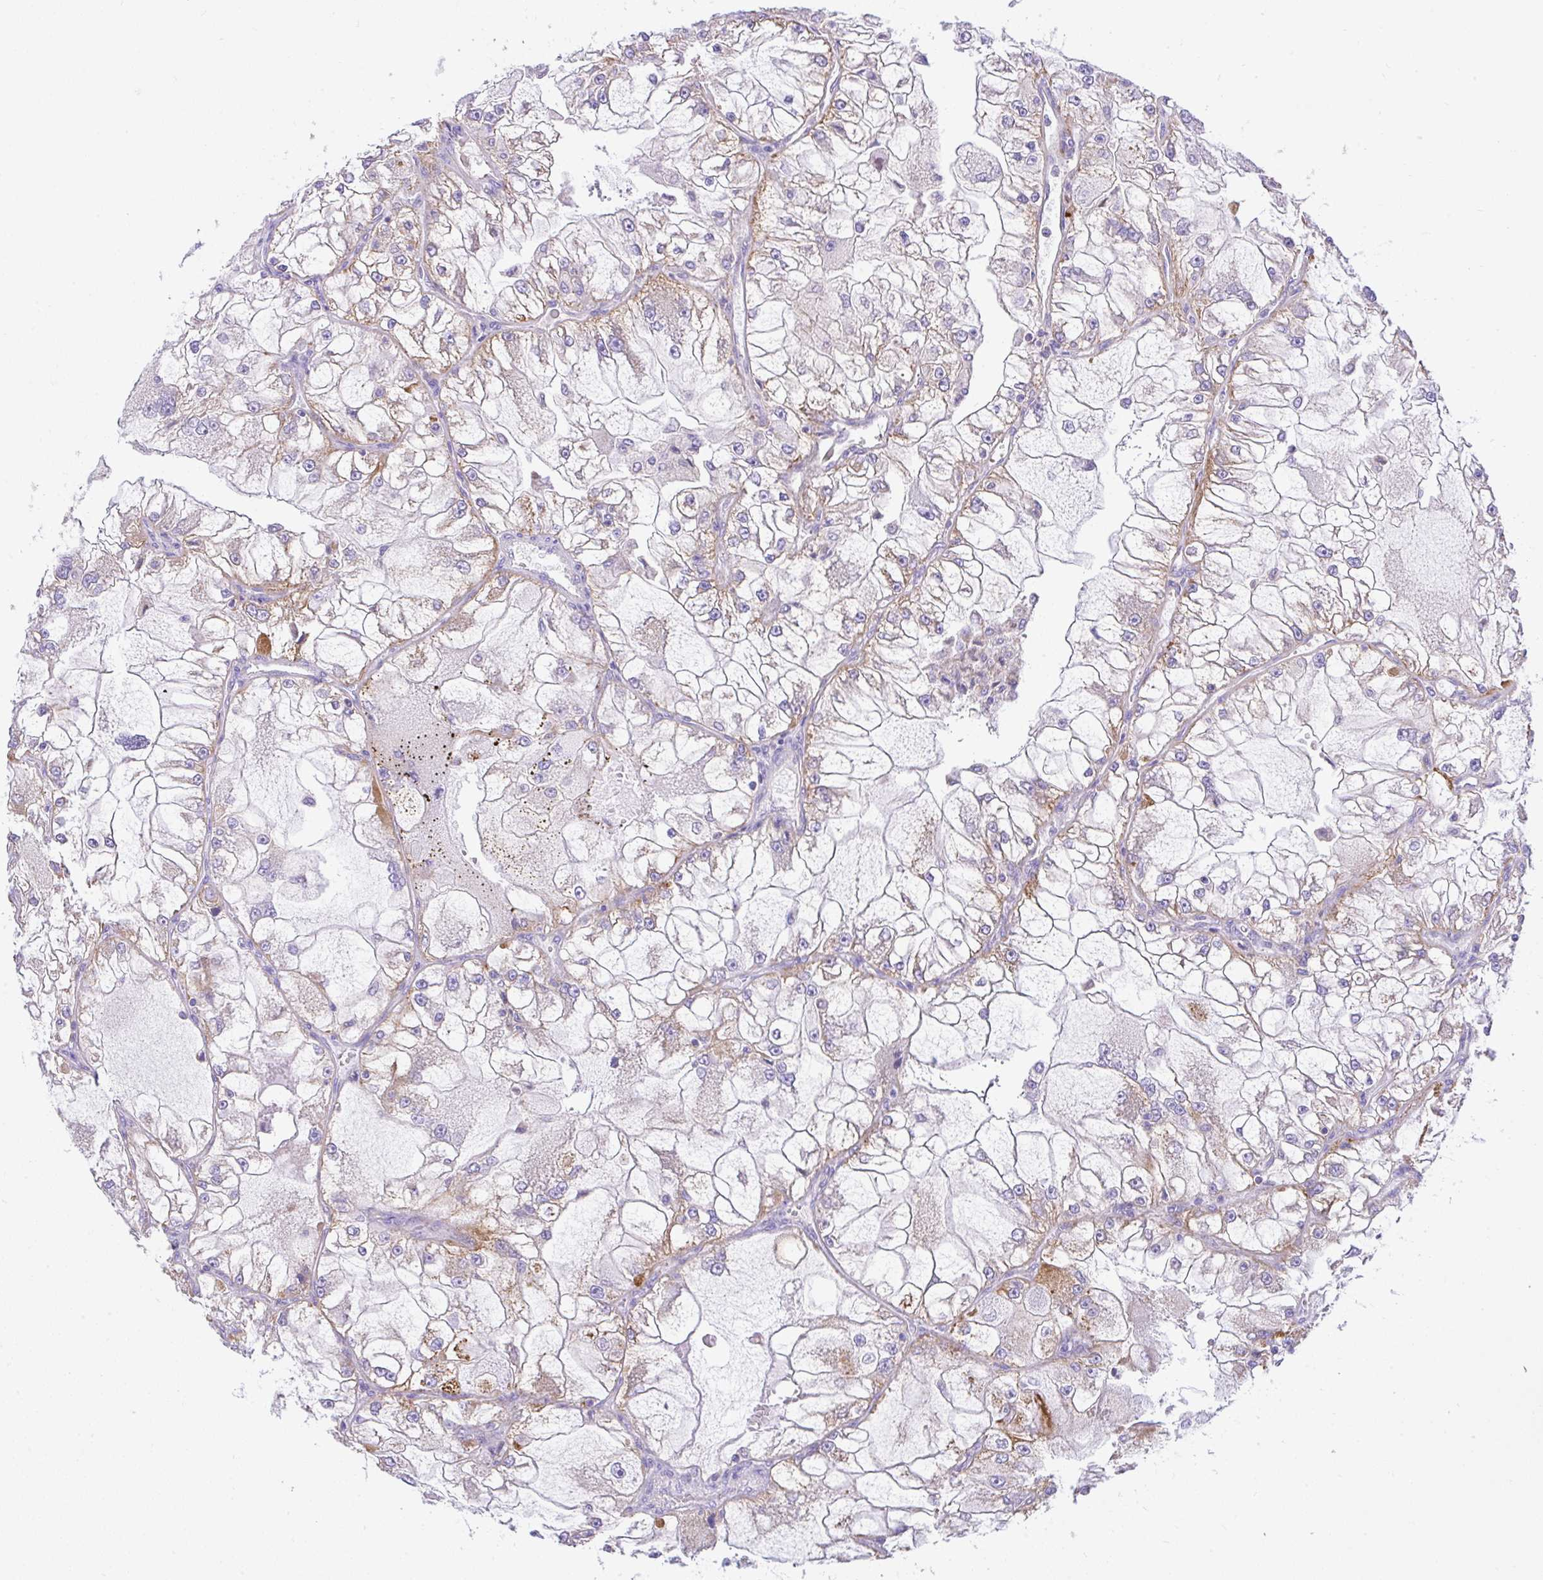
{"staining": {"intensity": "moderate", "quantity": "<25%", "location": "cytoplasmic/membranous"}, "tissue": "renal cancer", "cell_type": "Tumor cells", "image_type": "cancer", "snomed": [{"axis": "morphology", "description": "Adenocarcinoma, NOS"}, {"axis": "topography", "description": "Kidney"}], "caption": "Protein analysis of adenocarcinoma (renal) tissue displays moderate cytoplasmic/membranous expression in approximately <25% of tumor cells.", "gene": "SLC13A1", "patient": {"sex": "female", "age": 72}}